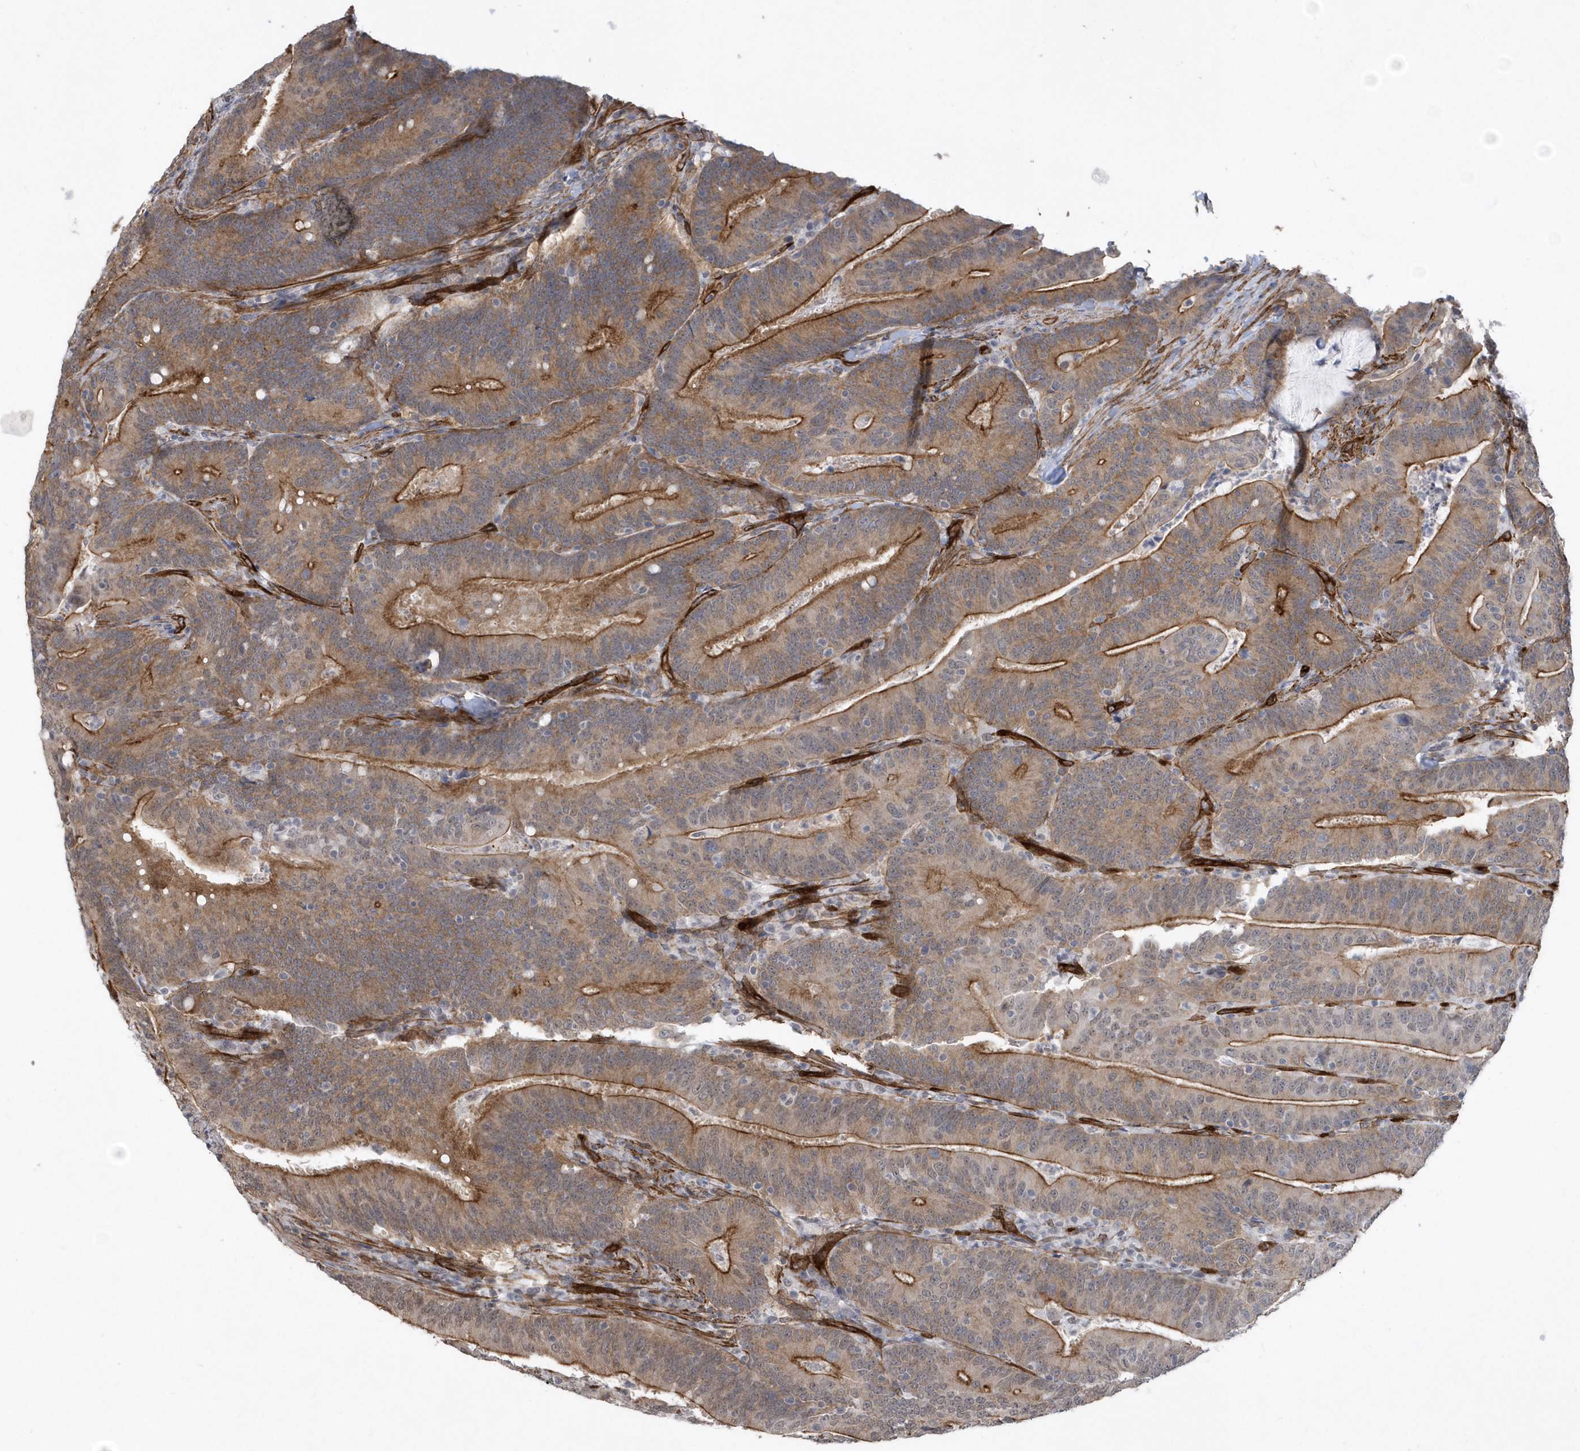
{"staining": {"intensity": "moderate", "quantity": ">75%", "location": "cytoplasmic/membranous"}, "tissue": "colorectal cancer", "cell_type": "Tumor cells", "image_type": "cancer", "snomed": [{"axis": "morphology", "description": "Adenocarcinoma, NOS"}, {"axis": "topography", "description": "Colon"}], "caption": "Moderate cytoplasmic/membranous staining is identified in approximately >75% of tumor cells in colorectal adenocarcinoma.", "gene": "RAI14", "patient": {"sex": "female", "age": 66}}